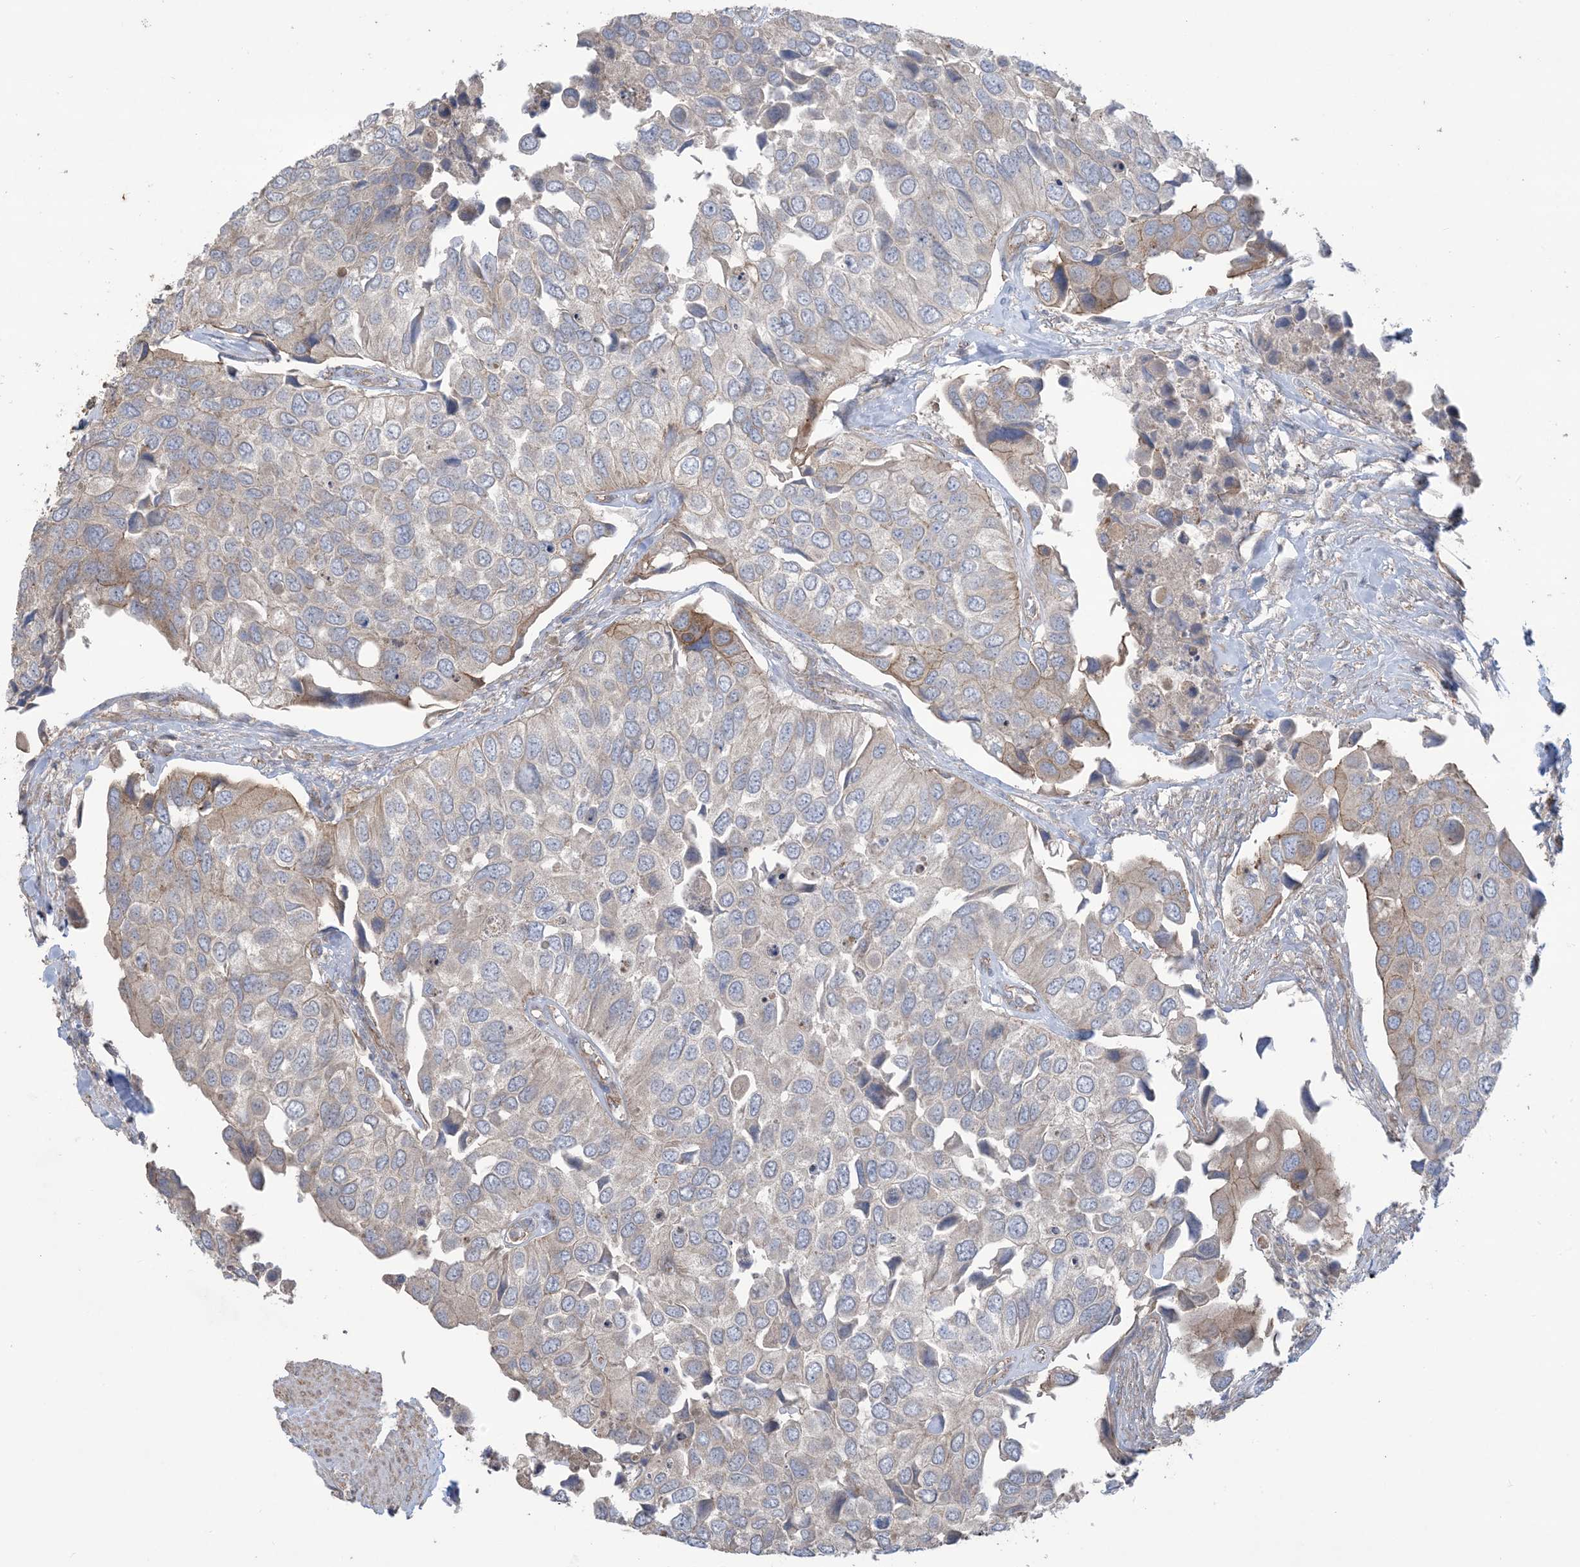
{"staining": {"intensity": "weak", "quantity": "<25%", "location": "cytoplasmic/membranous"}, "tissue": "urothelial cancer", "cell_type": "Tumor cells", "image_type": "cancer", "snomed": [{"axis": "morphology", "description": "Urothelial carcinoma, High grade"}, {"axis": "topography", "description": "Urinary bladder"}], "caption": "High magnification brightfield microscopy of urothelial carcinoma (high-grade) stained with DAB (3,3'-diaminobenzidine) (brown) and counterstained with hematoxylin (blue): tumor cells show no significant expression. The staining is performed using DAB brown chromogen with nuclei counter-stained in using hematoxylin.", "gene": "CCNY", "patient": {"sex": "male", "age": 74}}